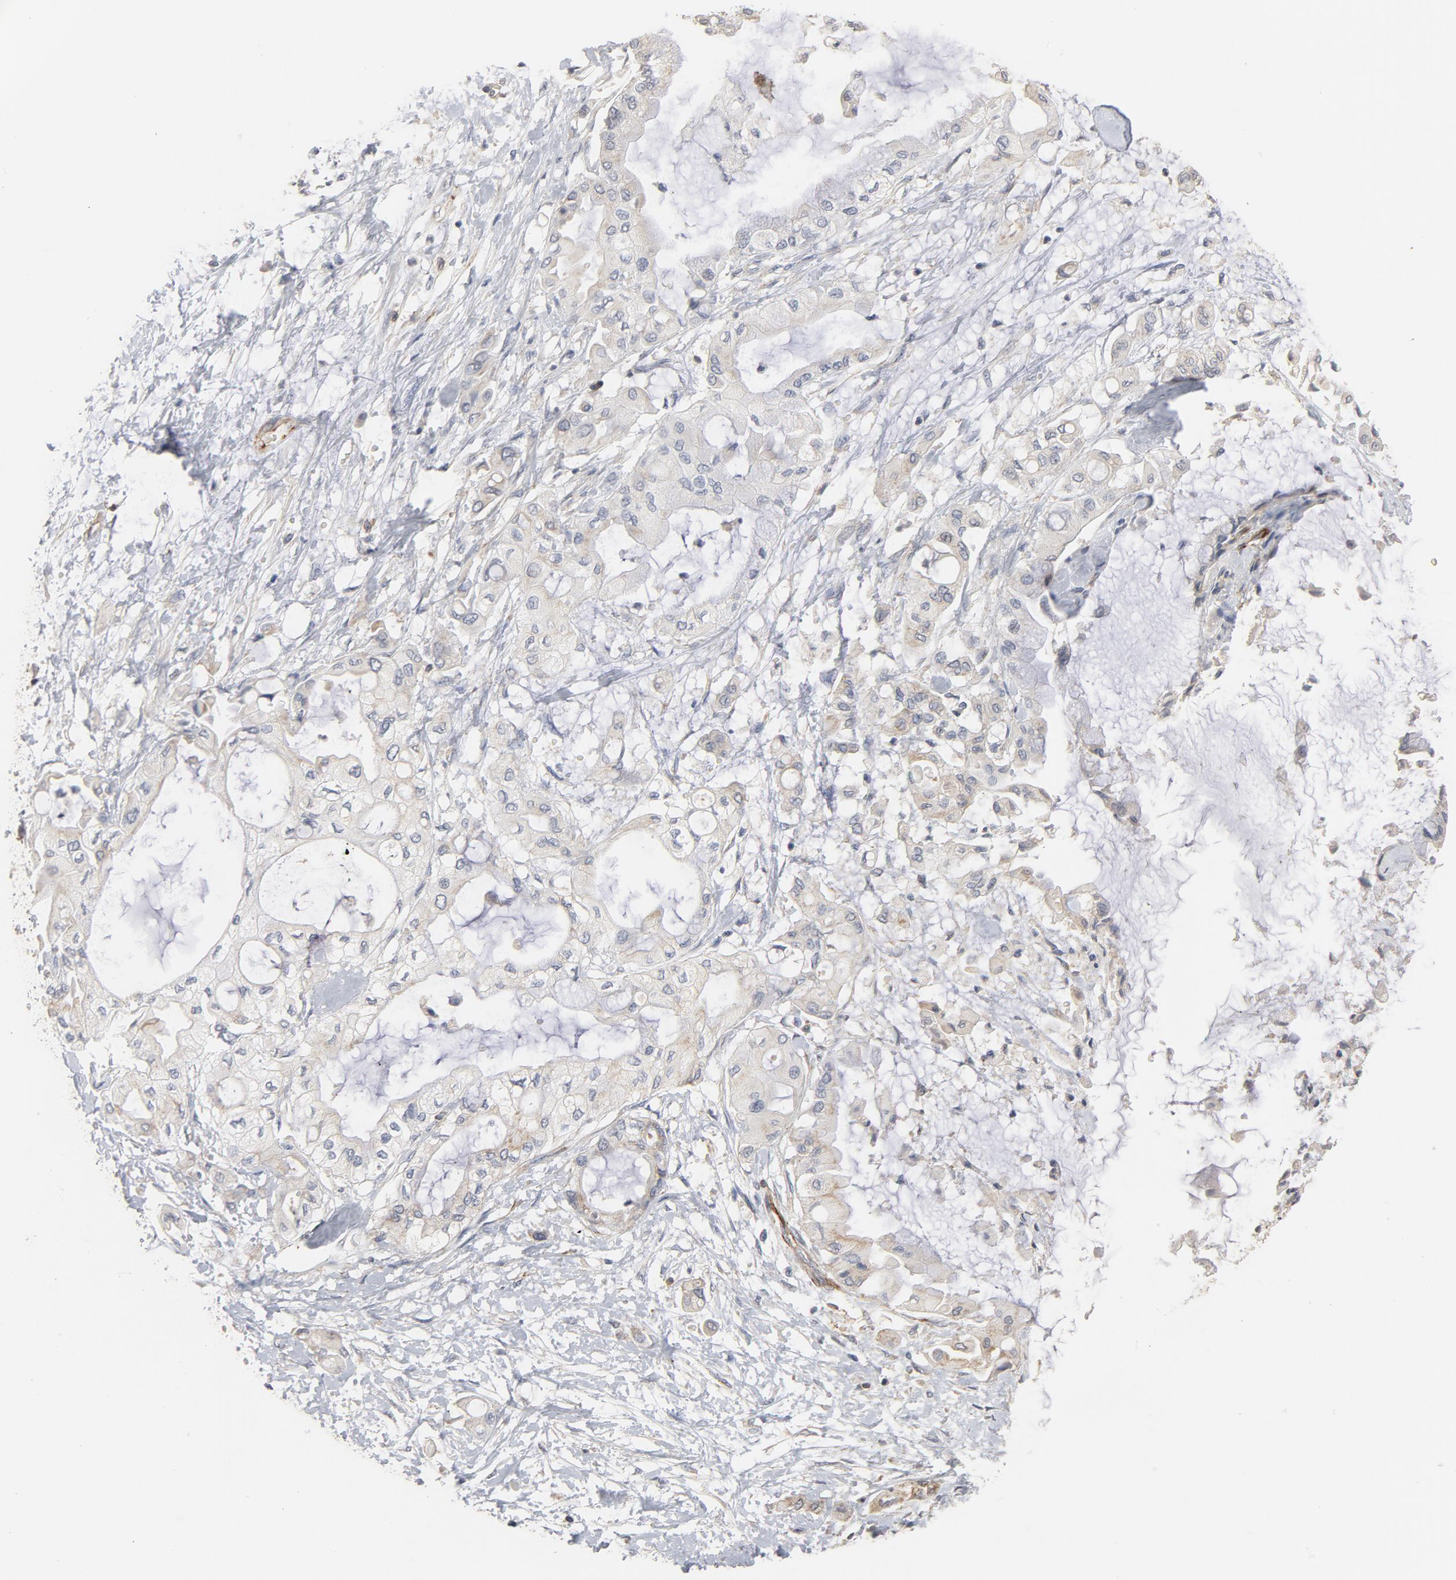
{"staining": {"intensity": "negative", "quantity": "none", "location": "none"}, "tissue": "pancreatic cancer", "cell_type": "Tumor cells", "image_type": "cancer", "snomed": [{"axis": "morphology", "description": "Adenocarcinoma, NOS"}, {"axis": "morphology", "description": "Adenocarcinoma, metastatic, NOS"}, {"axis": "topography", "description": "Lymph node"}, {"axis": "topography", "description": "Pancreas"}, {"axis": "topography", "description": "Duodenum"}], "caption": "An IHC image of pancreatic metastatic adenocarcinoma is shown. There is no staining in tumor cells of pancreatic metastatic adenocarcinoma. (DAB (3,3'-diaminobenzidine) IHC visualized using brightfield microscopy, high magnification).", "gene": "GNG2", "patient": {"sex": "female", "age": 64}}